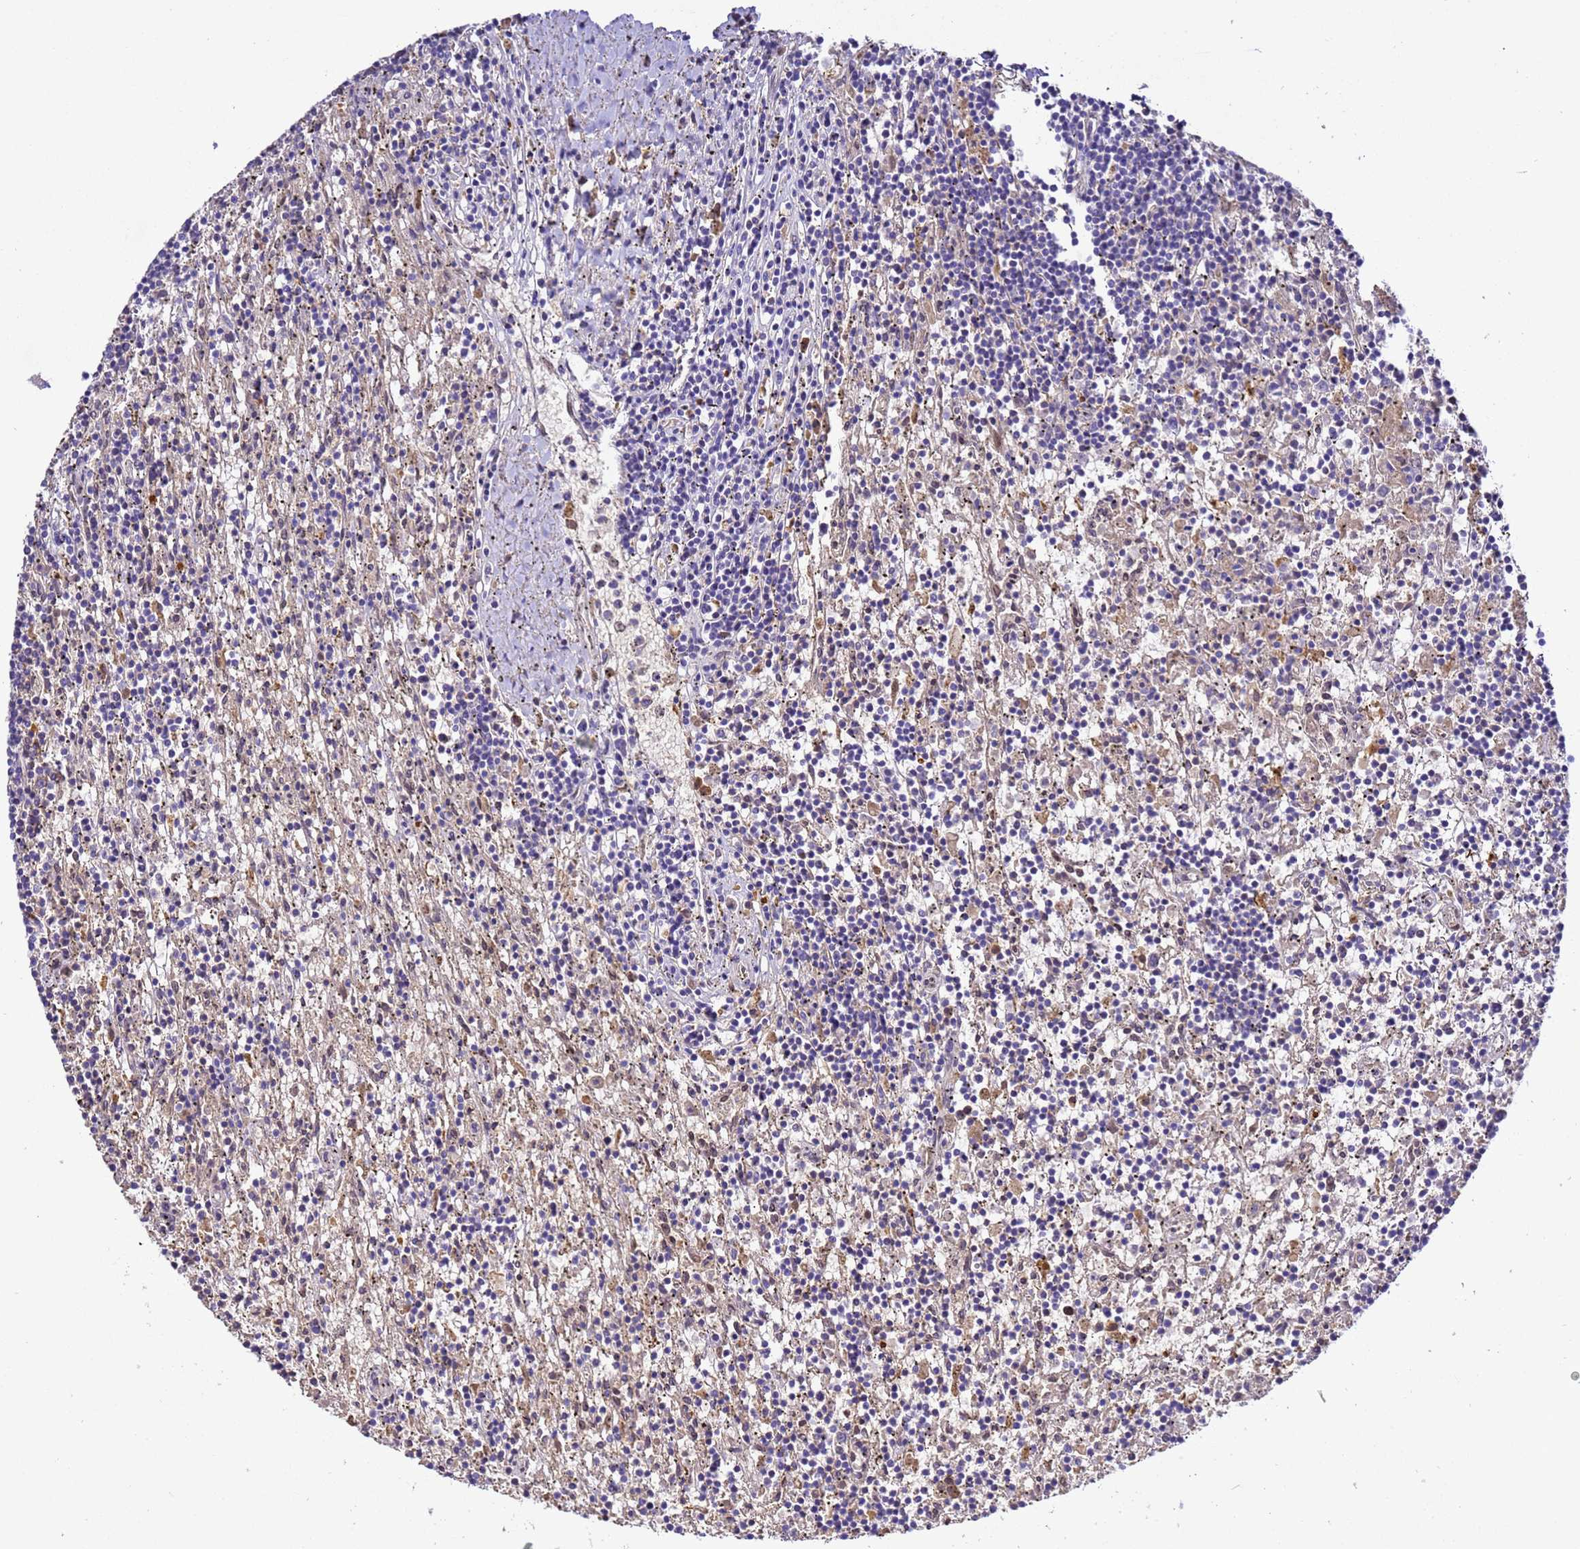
{"staining": {"intensity": "negative", "quantity": "none", "location": "none"}, "tissue": "lymphoma", "cell_type": "Tumor cells", "image_type": "cancer", "snomed": [{"axis": "morphology", "description": "Malignant lymphoma, non-Hodgkin's type, Low grade"}, {"axis": "topography", "description": "Spleen"}], "caption": "High power microscopy image of an immunohistochemistry photomicrograph of lymphoma, revealing no significant expression in tumor cells.", "gene": "TBCD", "patient": {"sex": "male", "age": 76}}